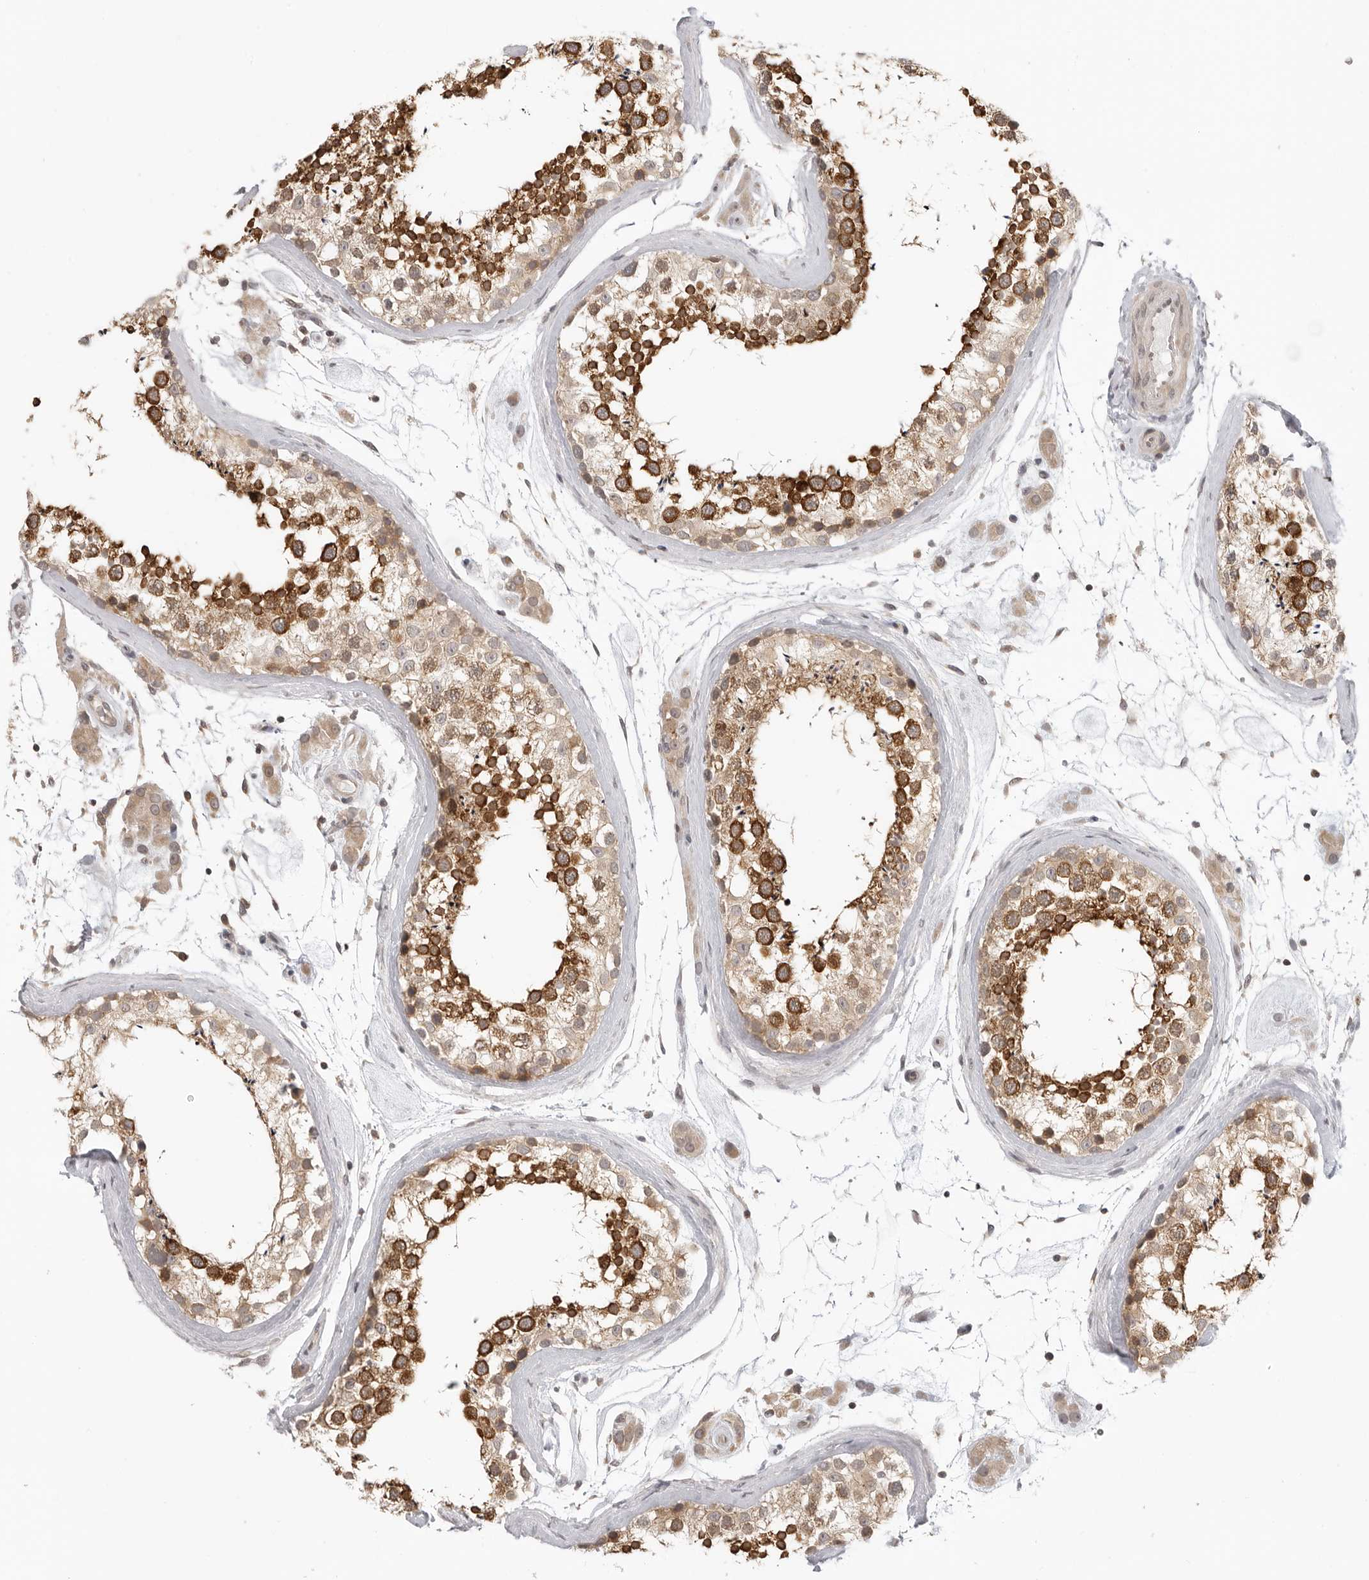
{"staining": {"intensity": "strong", "quantity": ">75%", "location": "cytoplasmic/membranous"}, "tissue": "testis", "cell_type": "Cells in seminiferous ducts", "image_type": "normal", "snomed": [{"axis": "morphology", "description": "Normal tissue, NOS"}, {"axis": "topography", "description": "Testis"}], "caption": "Protein expression analysis of normal human testis reveals strong cytoplasmic/membranous positivity in approximately >75% of cells in seminiferous ducts.", "gene": "PRRC2A", "patient": {"sex": "male", "age": 46}}